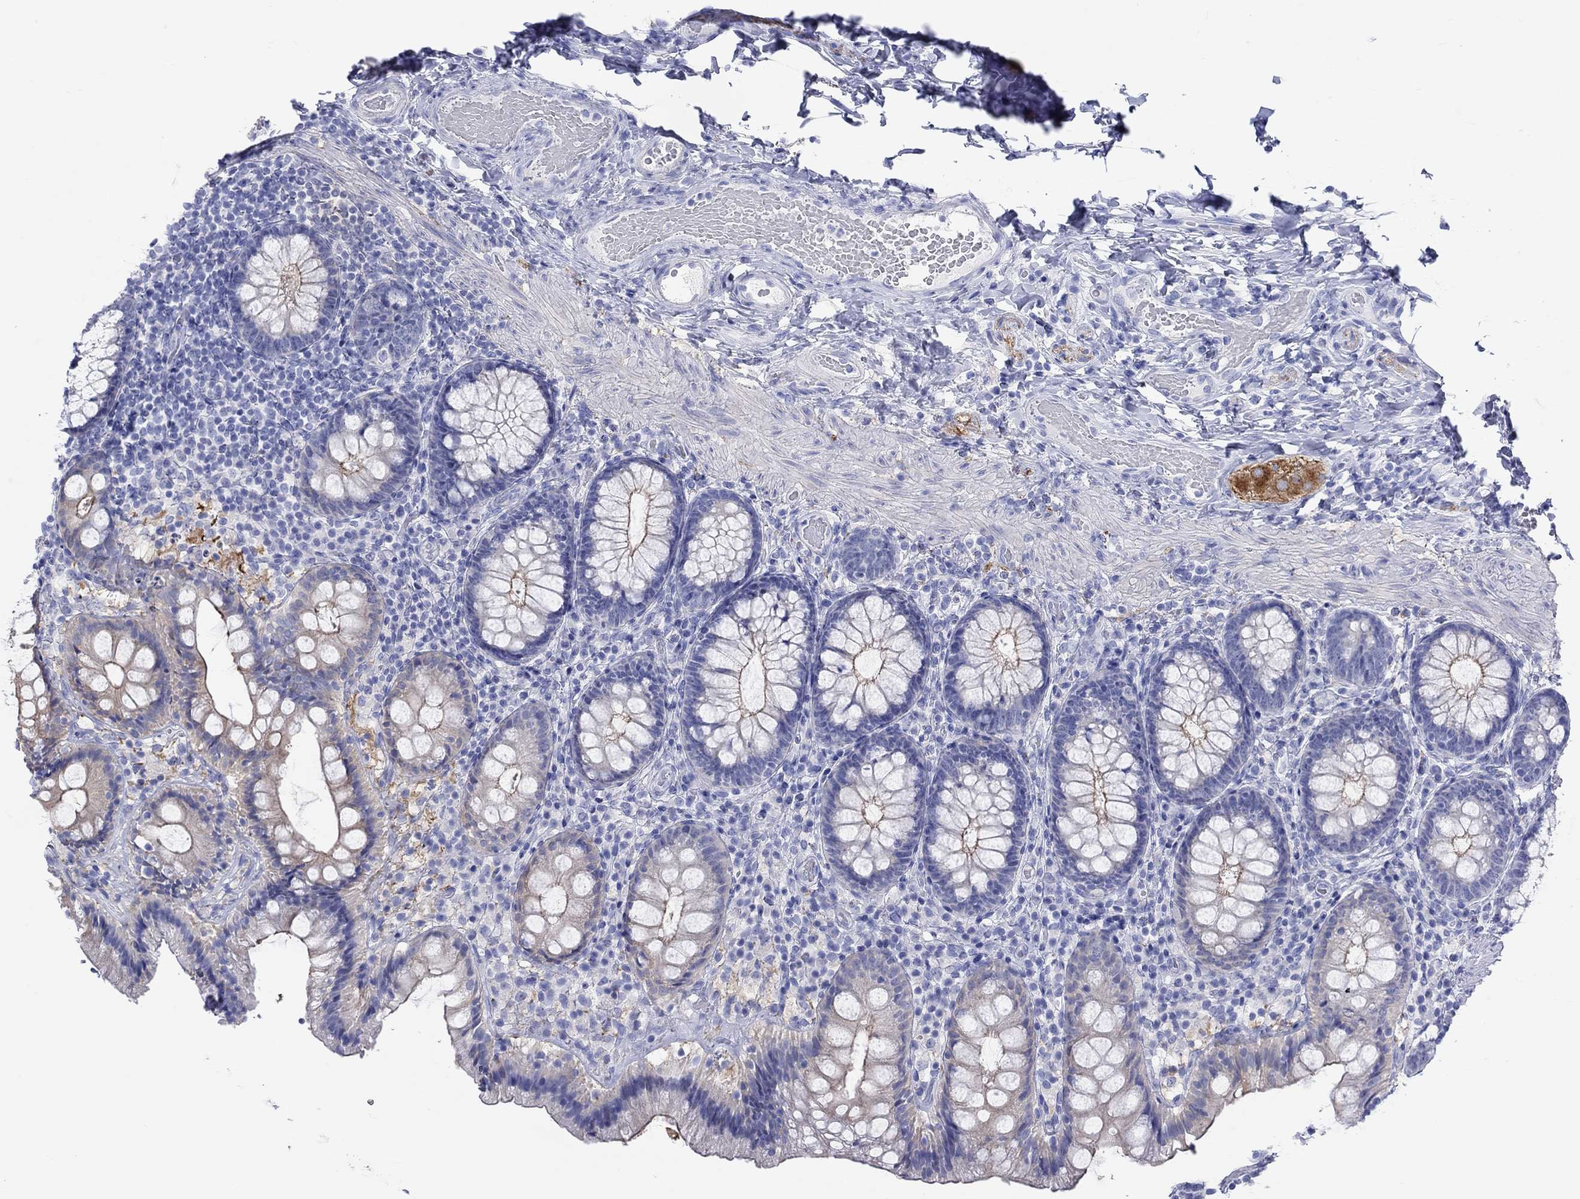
{"staining": {"intensity": "negative", "quantity": "none", "location": "none"}, "tissue": "colon", "cell_type": "Endothelial cells", "image_type": "normal", "snomed": [{"axis": "morphology", "description": "Normal tissue, NOS"}, {"axis": "topography", "description": "Colon"}], "caption": "Immunohistochemistry histopathology image of benign colon: colon stained with DAB (3,3'-diaminobenzidine) demonstrates no significant protein positivity in endothelial cells. Nuclei are stained in blue.", "gene": "SPATA9", "patient": {"sex": "female", "age": 86}}